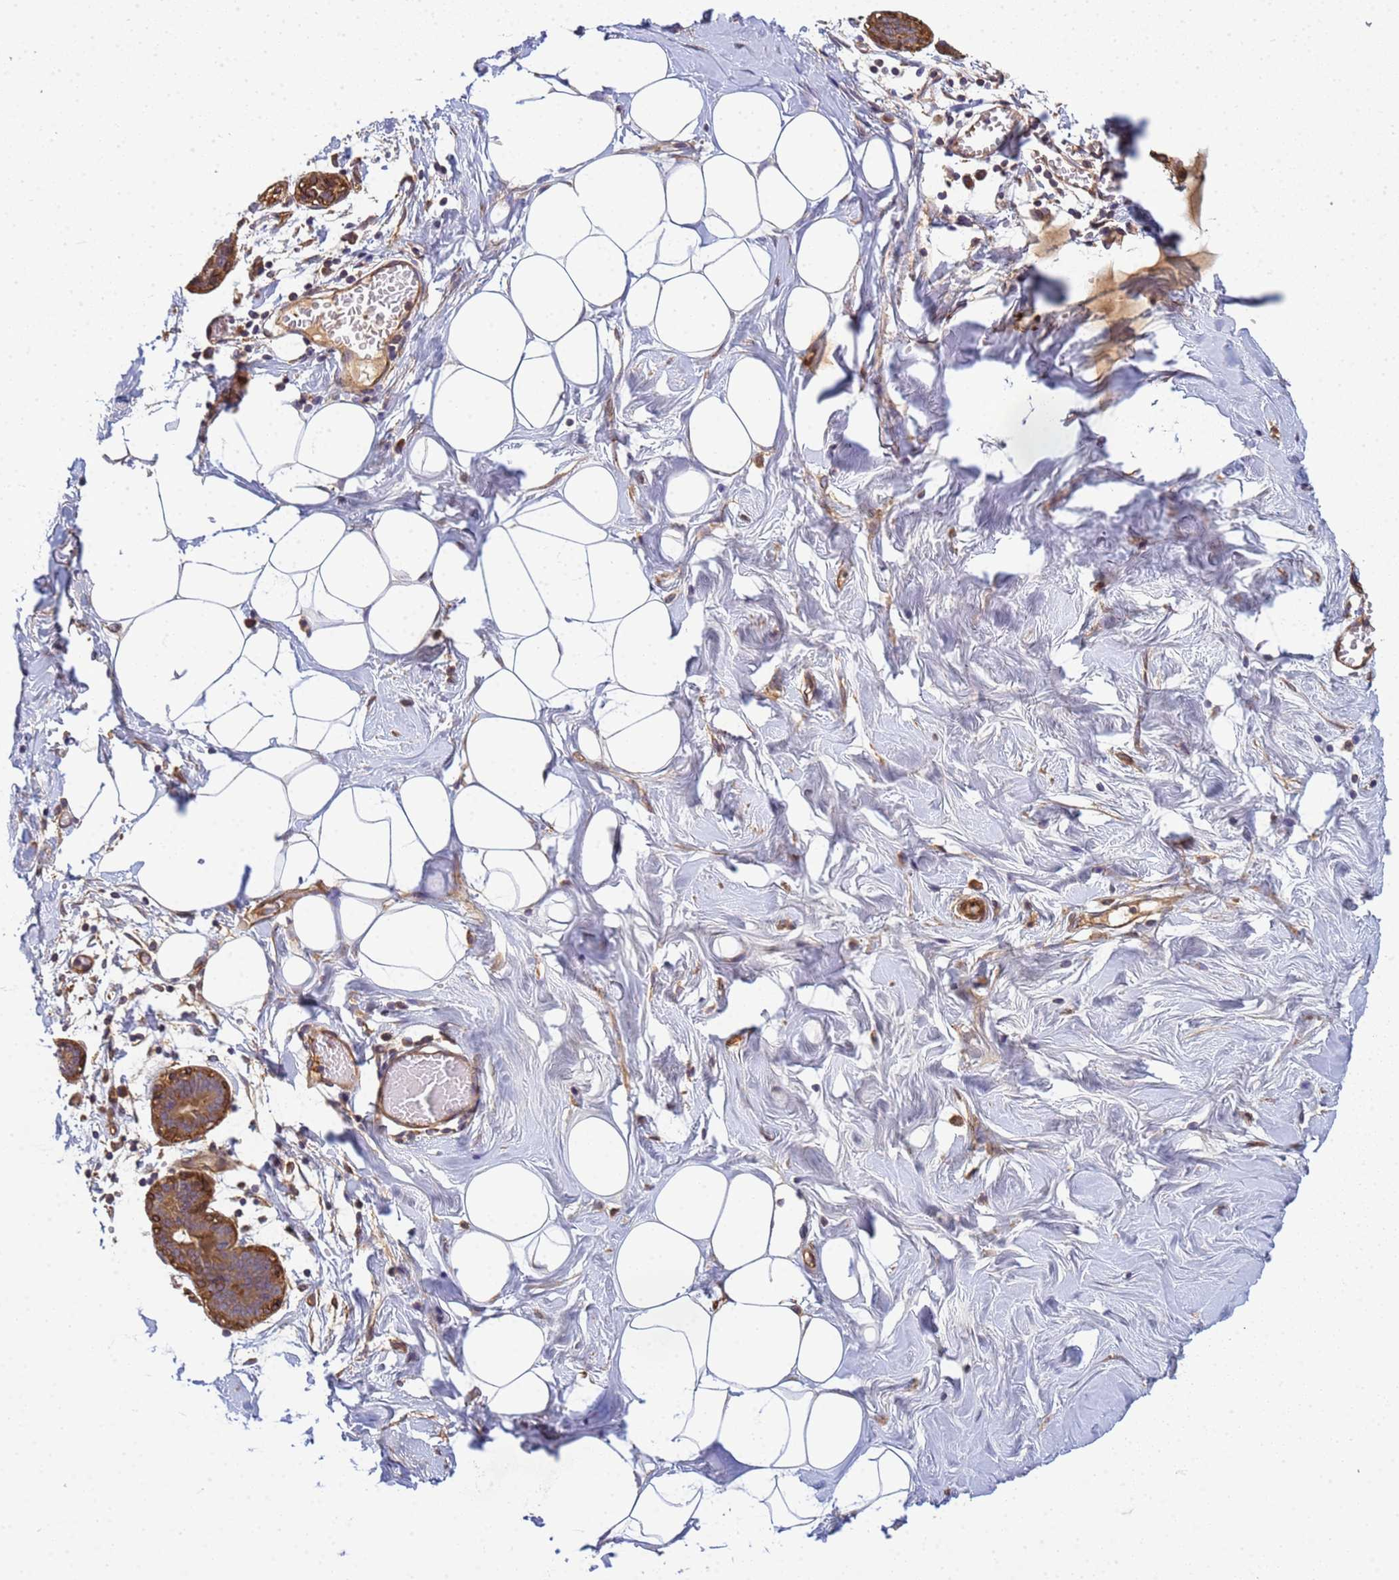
{"staining": {"intensity": "negative", "quantity": "none", "location": "none"}, "tissue": "breast", "cell_type": "Adipocytes", "image_type": "normal", "snomed": [{"axis": "morphology", "description": "Normal tissue, NOS"}, {"axis": "topography", "description": "Breast"}], "caption": "DAB (3,3'-diaminobenzidine) immunohistochemical staining of benign human breast displays no significant expression in adipocytes.", "gene": "C8orf34", "patient": {"sex": "female", "age": 27}}